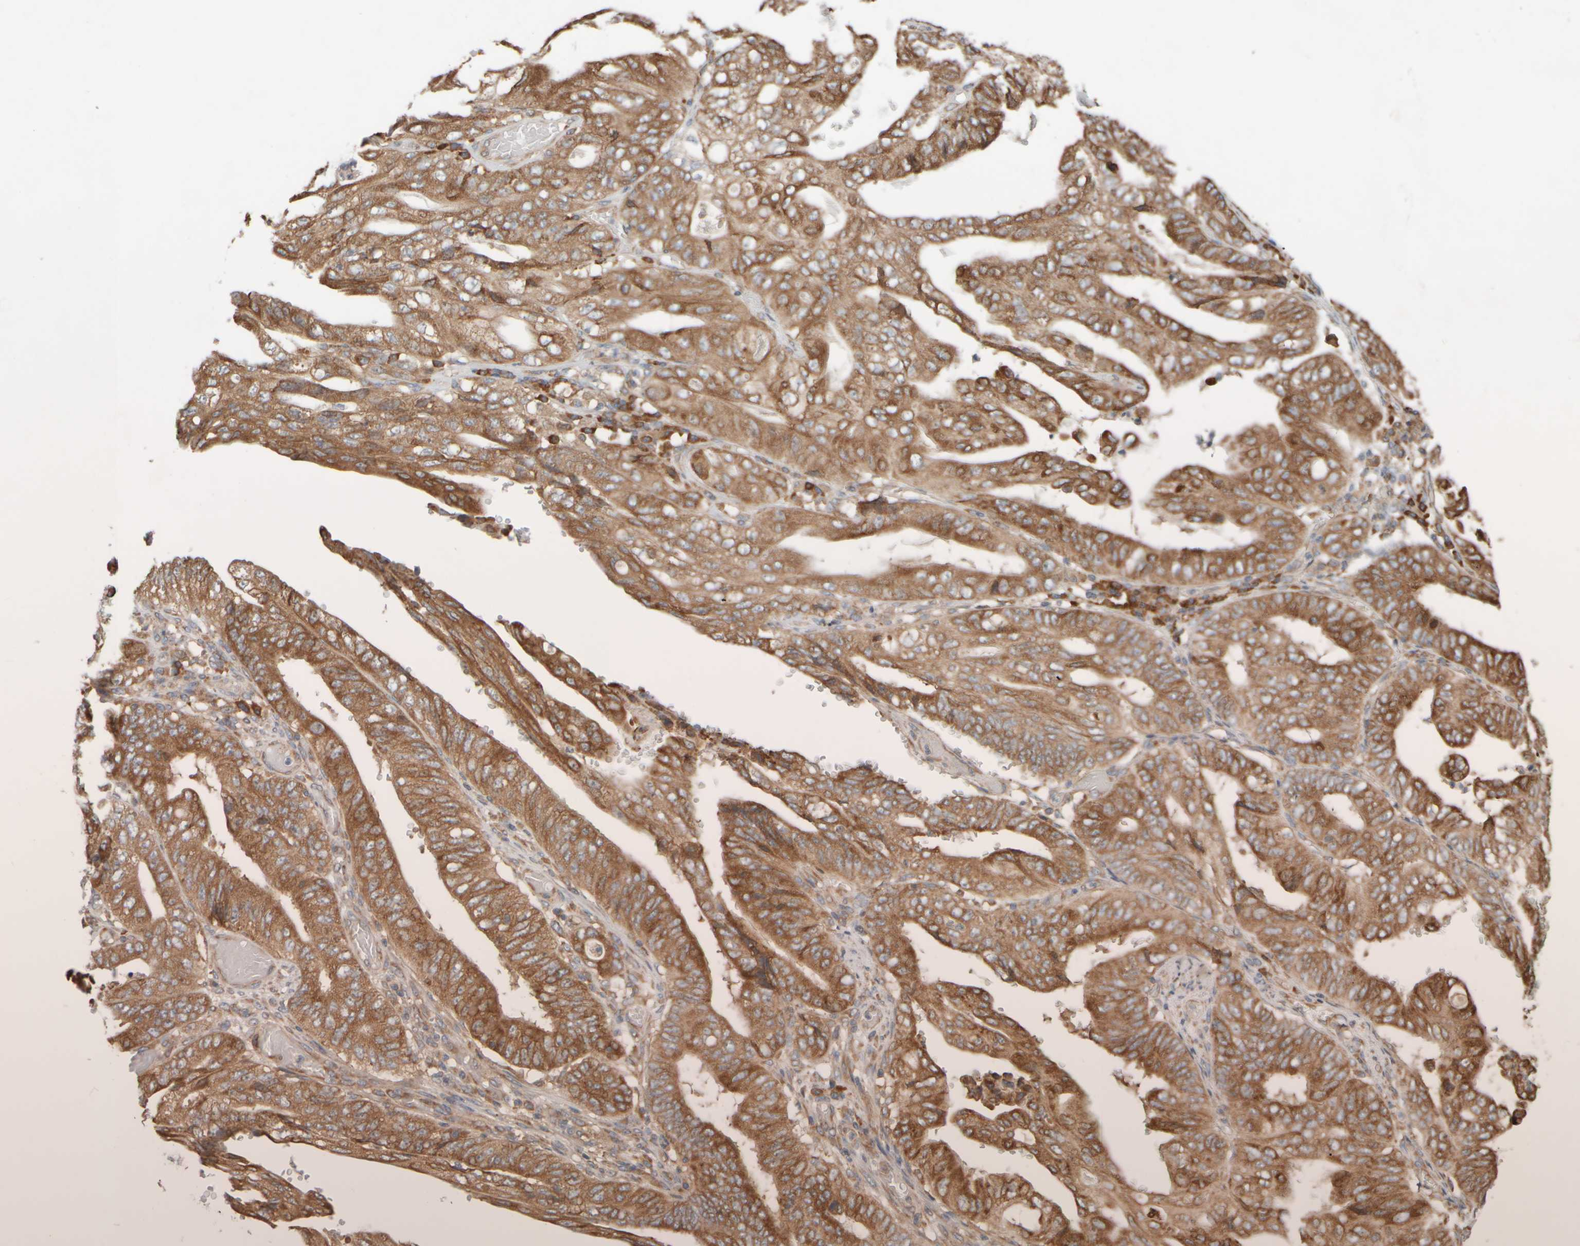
{"staining": {"intensity": "moderate", "quantity": ">75%", "location": "cytoplasmic/membranous"}, "tissue": "stomach cancer", "cell_type": "Tumor cells", "image_type": "cancer", "snomed": [{"axis": "morphology", "description": "Adenocarcinoma, NOS"}, {"axis": "topography", "description": "Stomach"}], "caption": "Immunohistochemical staining of adenocarcinoma (stomach) exhibits medium levels of moderate cytoplasmic/membranous expression in approximately >75% of tumor cells.", "gene": "EIF2B3", "patient": {"sex": "female", "age": 73}}